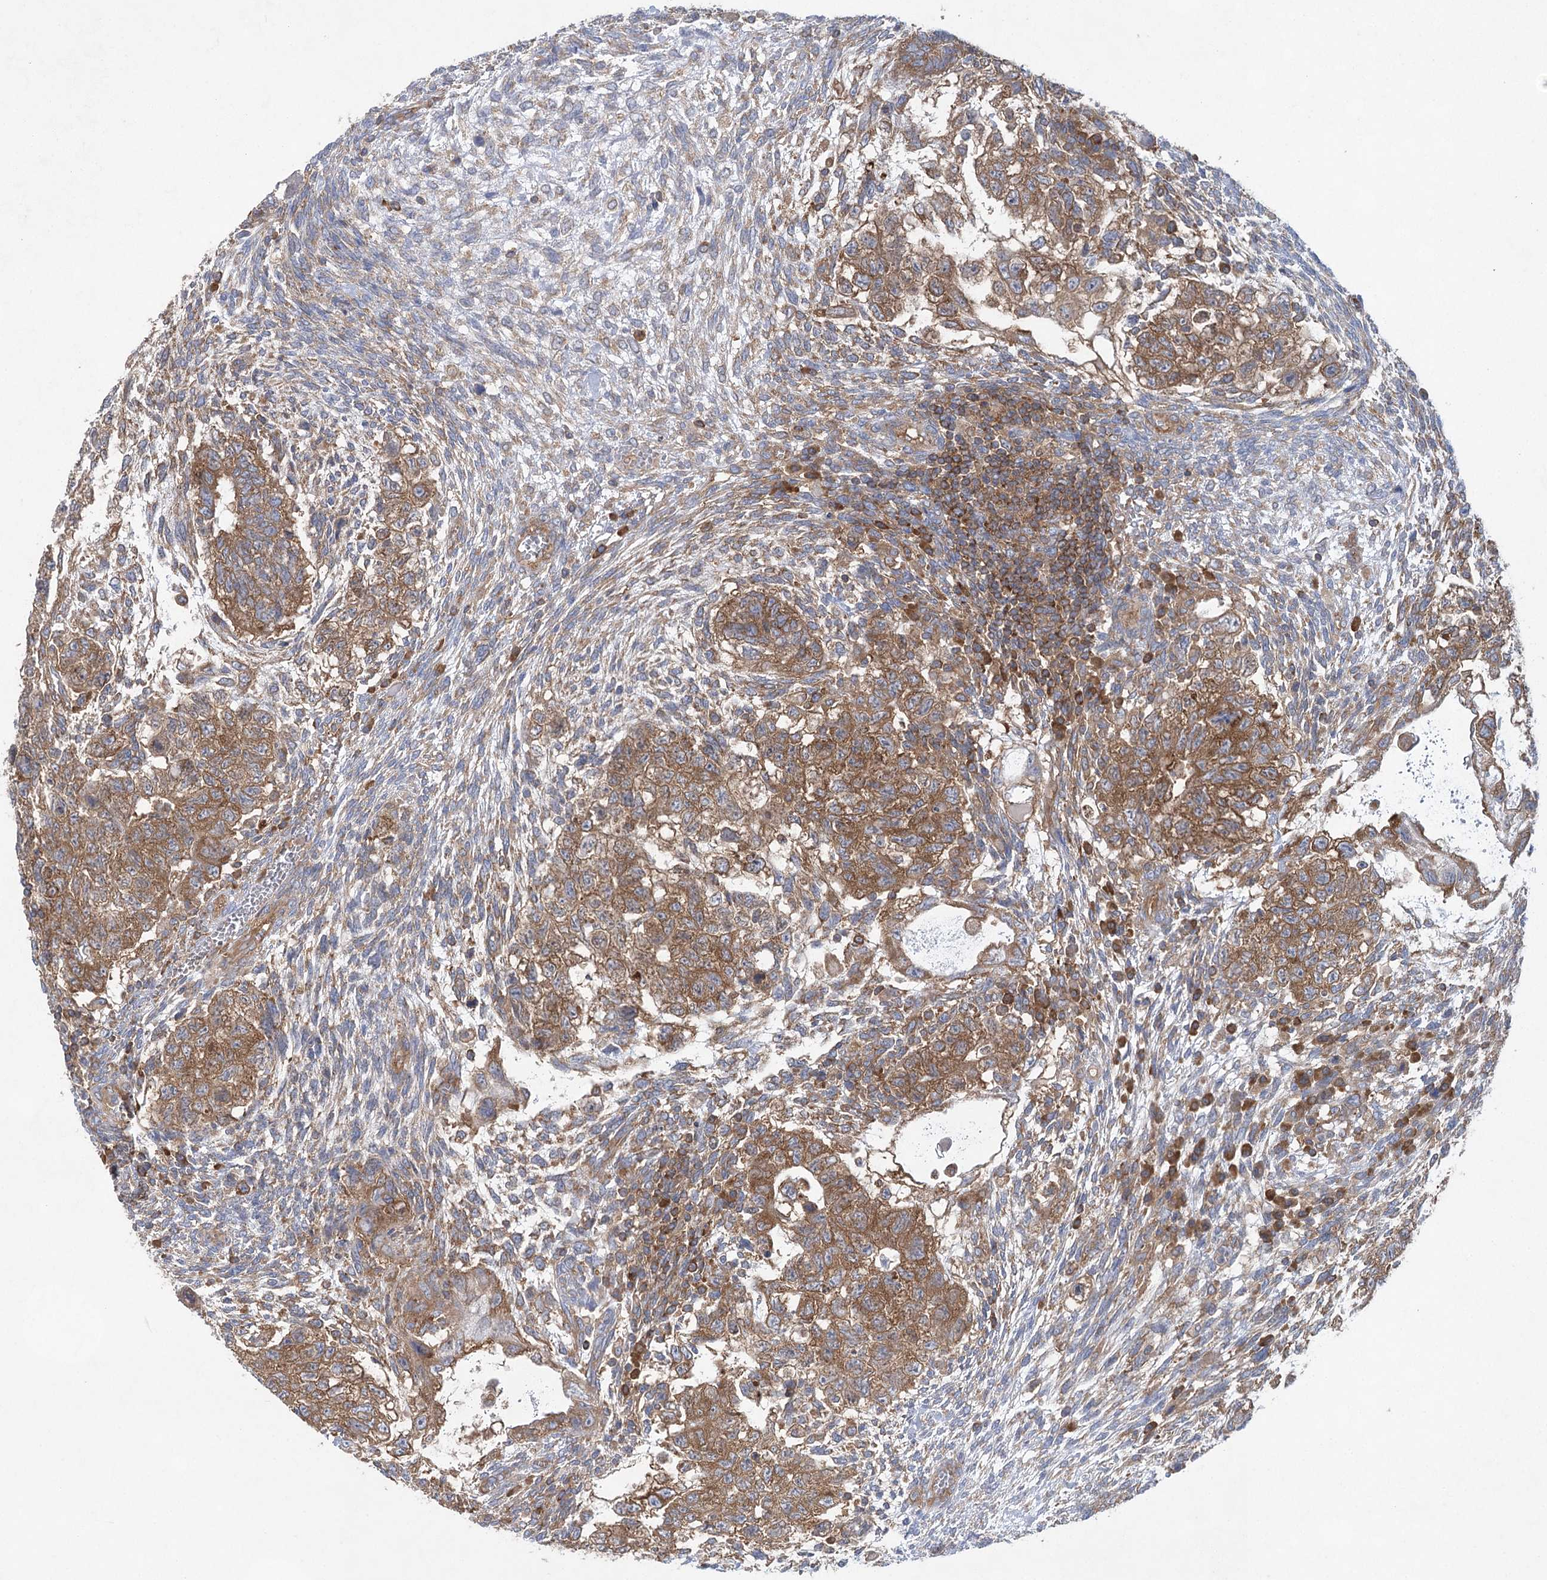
{"staining": {"intensity": "moderate", "quantity": ">75%", "location": "cytoplasmic/membranous"}, "tissue": "testis cancer", "cell_type": "Tumor cells", "image_type": "cancer", "snomed": [{"axis": "morphology", "description": "Carcinoma, Embryonal, NOS"}, {"axis": "topography", "description": "Testis"}], "caption": "Immunohistochemical staining of human testis cancer demonstrates medium levels of moderate cytoplasmic/membranous protein staining in approximately >75% of tumor cells. (IHC, brightfield microscopy, high magnification).", "gene": "EIF3A", "patient": {"sex": "male", "age": 37}}